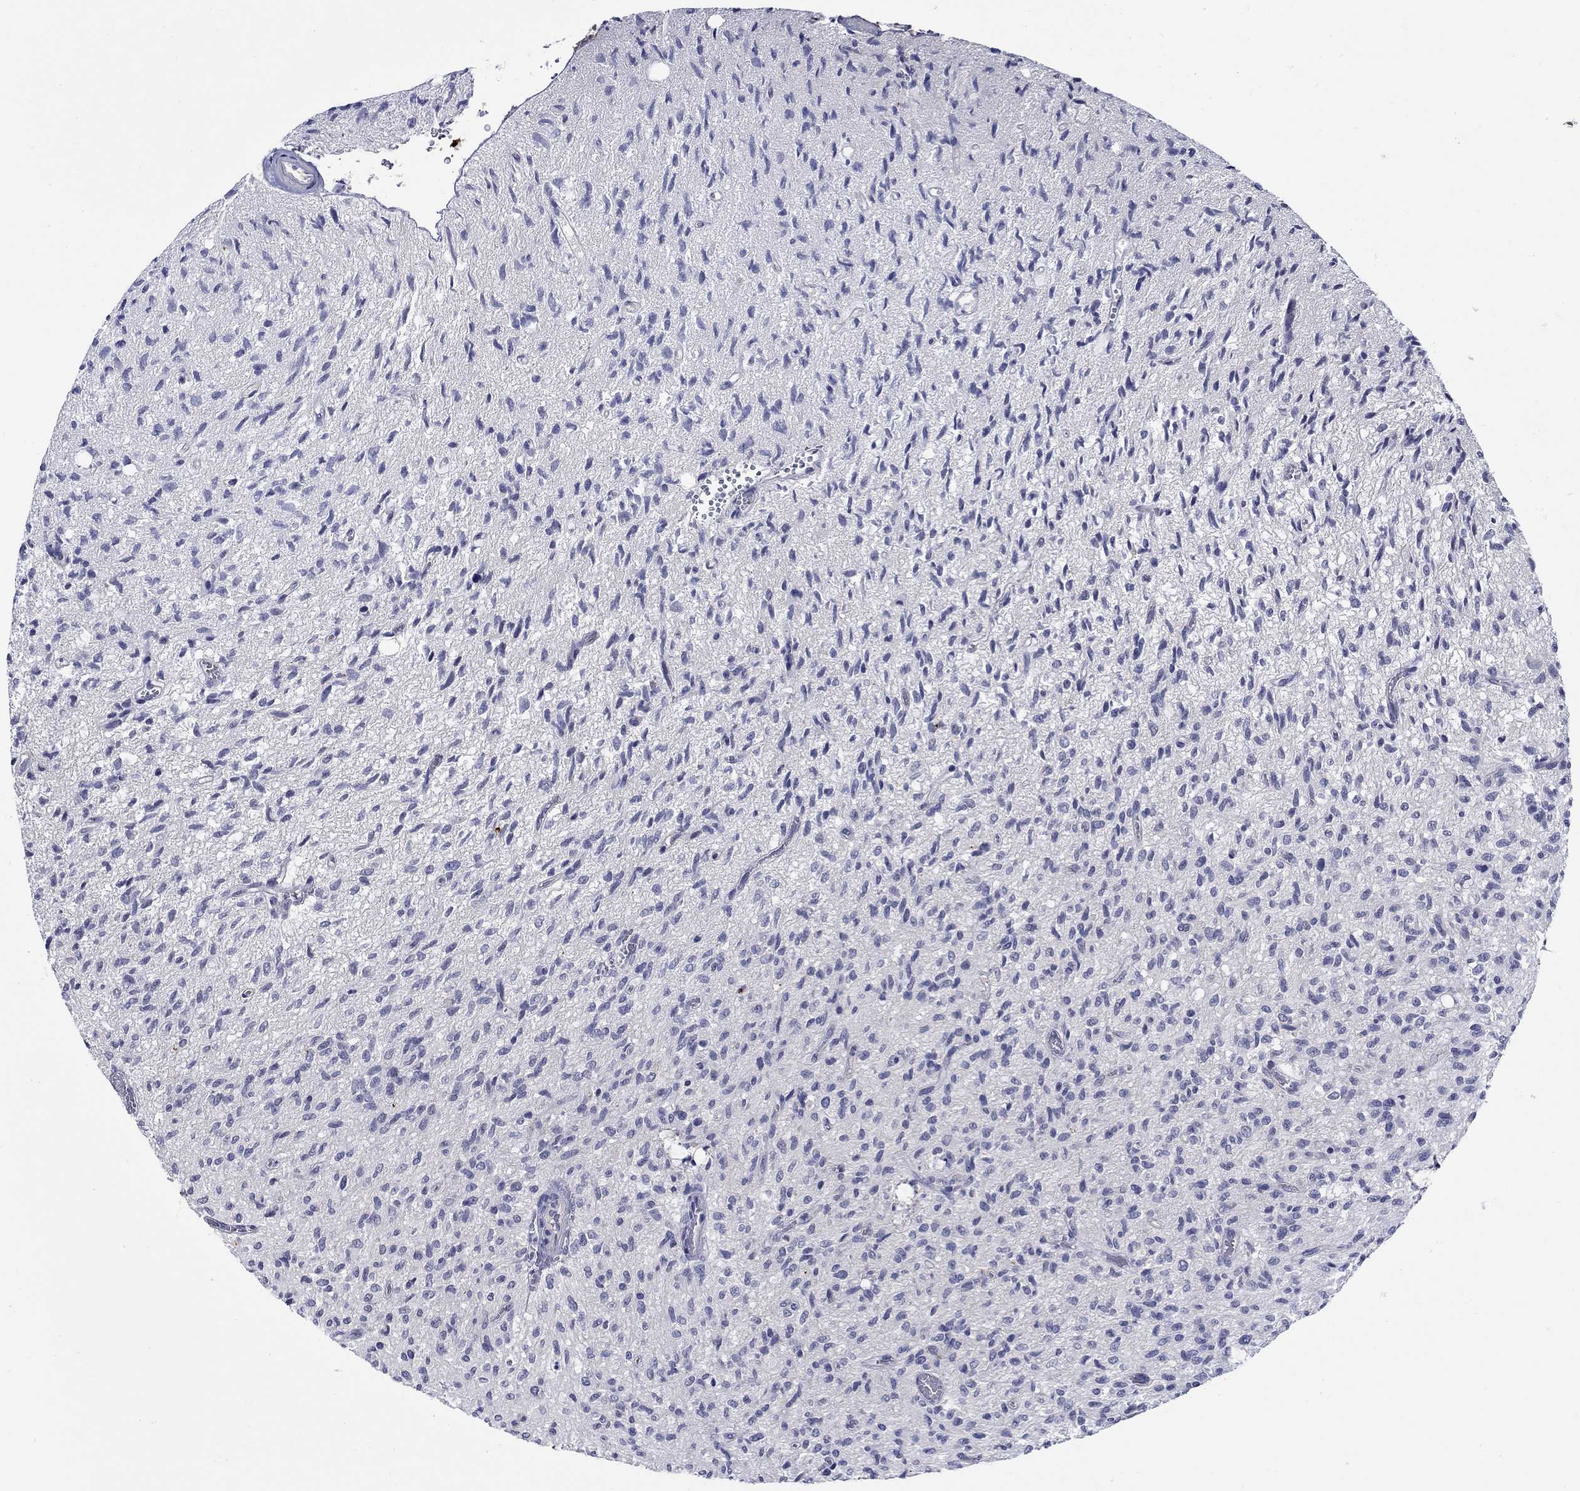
{"staining": {"intensity": "negative", "quantity": "none", "location": "none"}, "tissue": "glioma", "cell_type": "Tumor cells", "image_type": "cancer", "snomed": [{"axis": "morphology", "description": "Glioma, malignant, High grade"}, {"axis": "topography", "description": "Brain"}], "caption": "Tumor cells show no significant positivity in malignant glioma (high-grade).", "gene": "SLC30A3", "patient": {"sex": "male", "age": 64}}